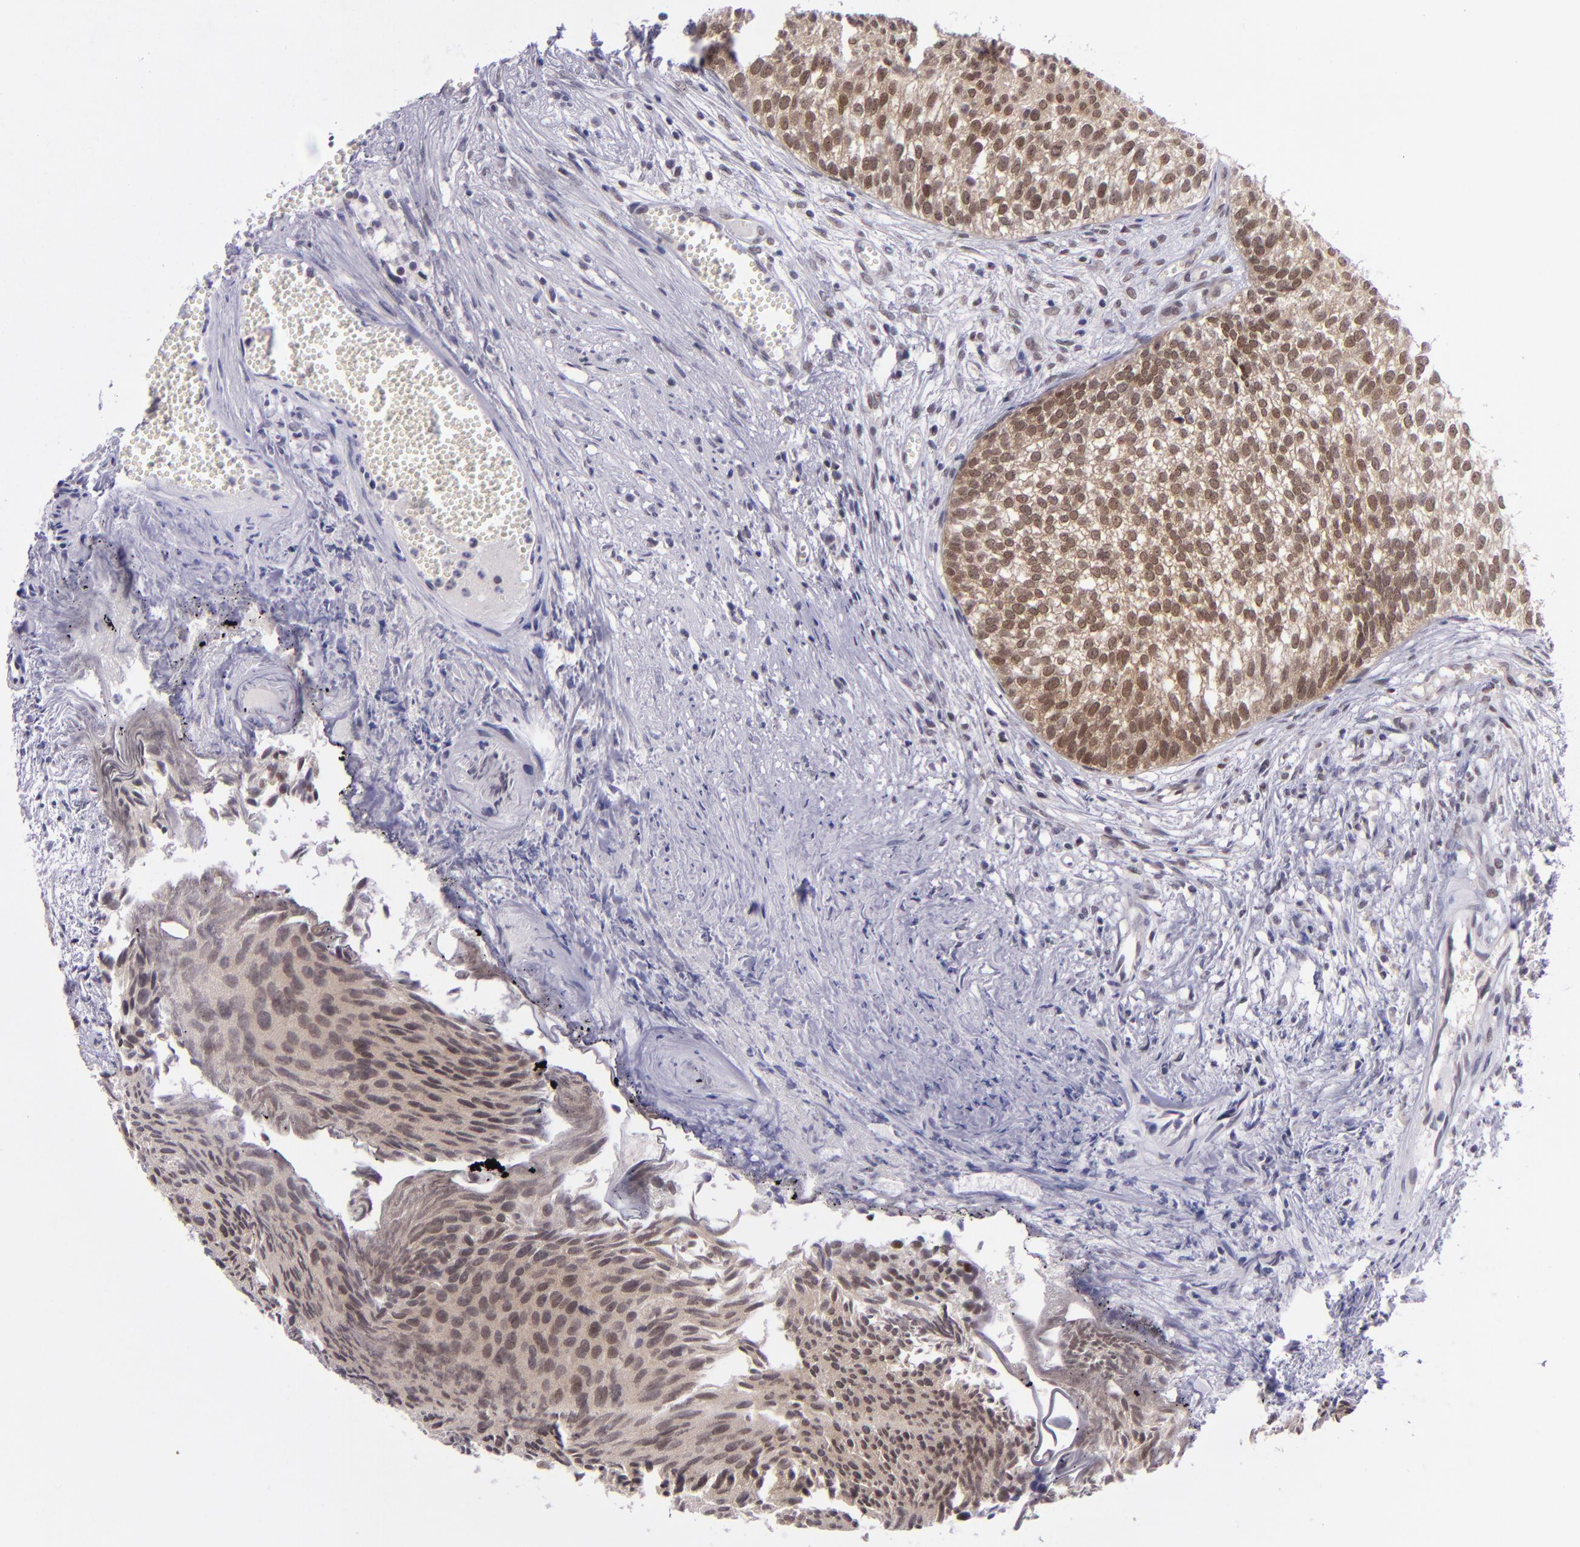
{"staining": {"intensity": "moderate", "quantity": ">75%", "location": "cytoplasmic/membranous,nuclear"}, "tissue": "urothelial cancer", "cell_type": "Tumor cells", "image_type": "cancer", "snomed": [{"axis": "morphology", "description": "Urothelial carcinoma, Low grade"}, {"axis": "topography", "description": "Urinary bladder"}], "caption": "Immunohistochemical staining of human urothelial carcinoma (low-grade) exhibits moderate cytoplasmic/membranous and nuclear protein positivity in about >75% of tumor cells.", "gene": "BAG1", "patient": {"sex": "male", "age": 84}}